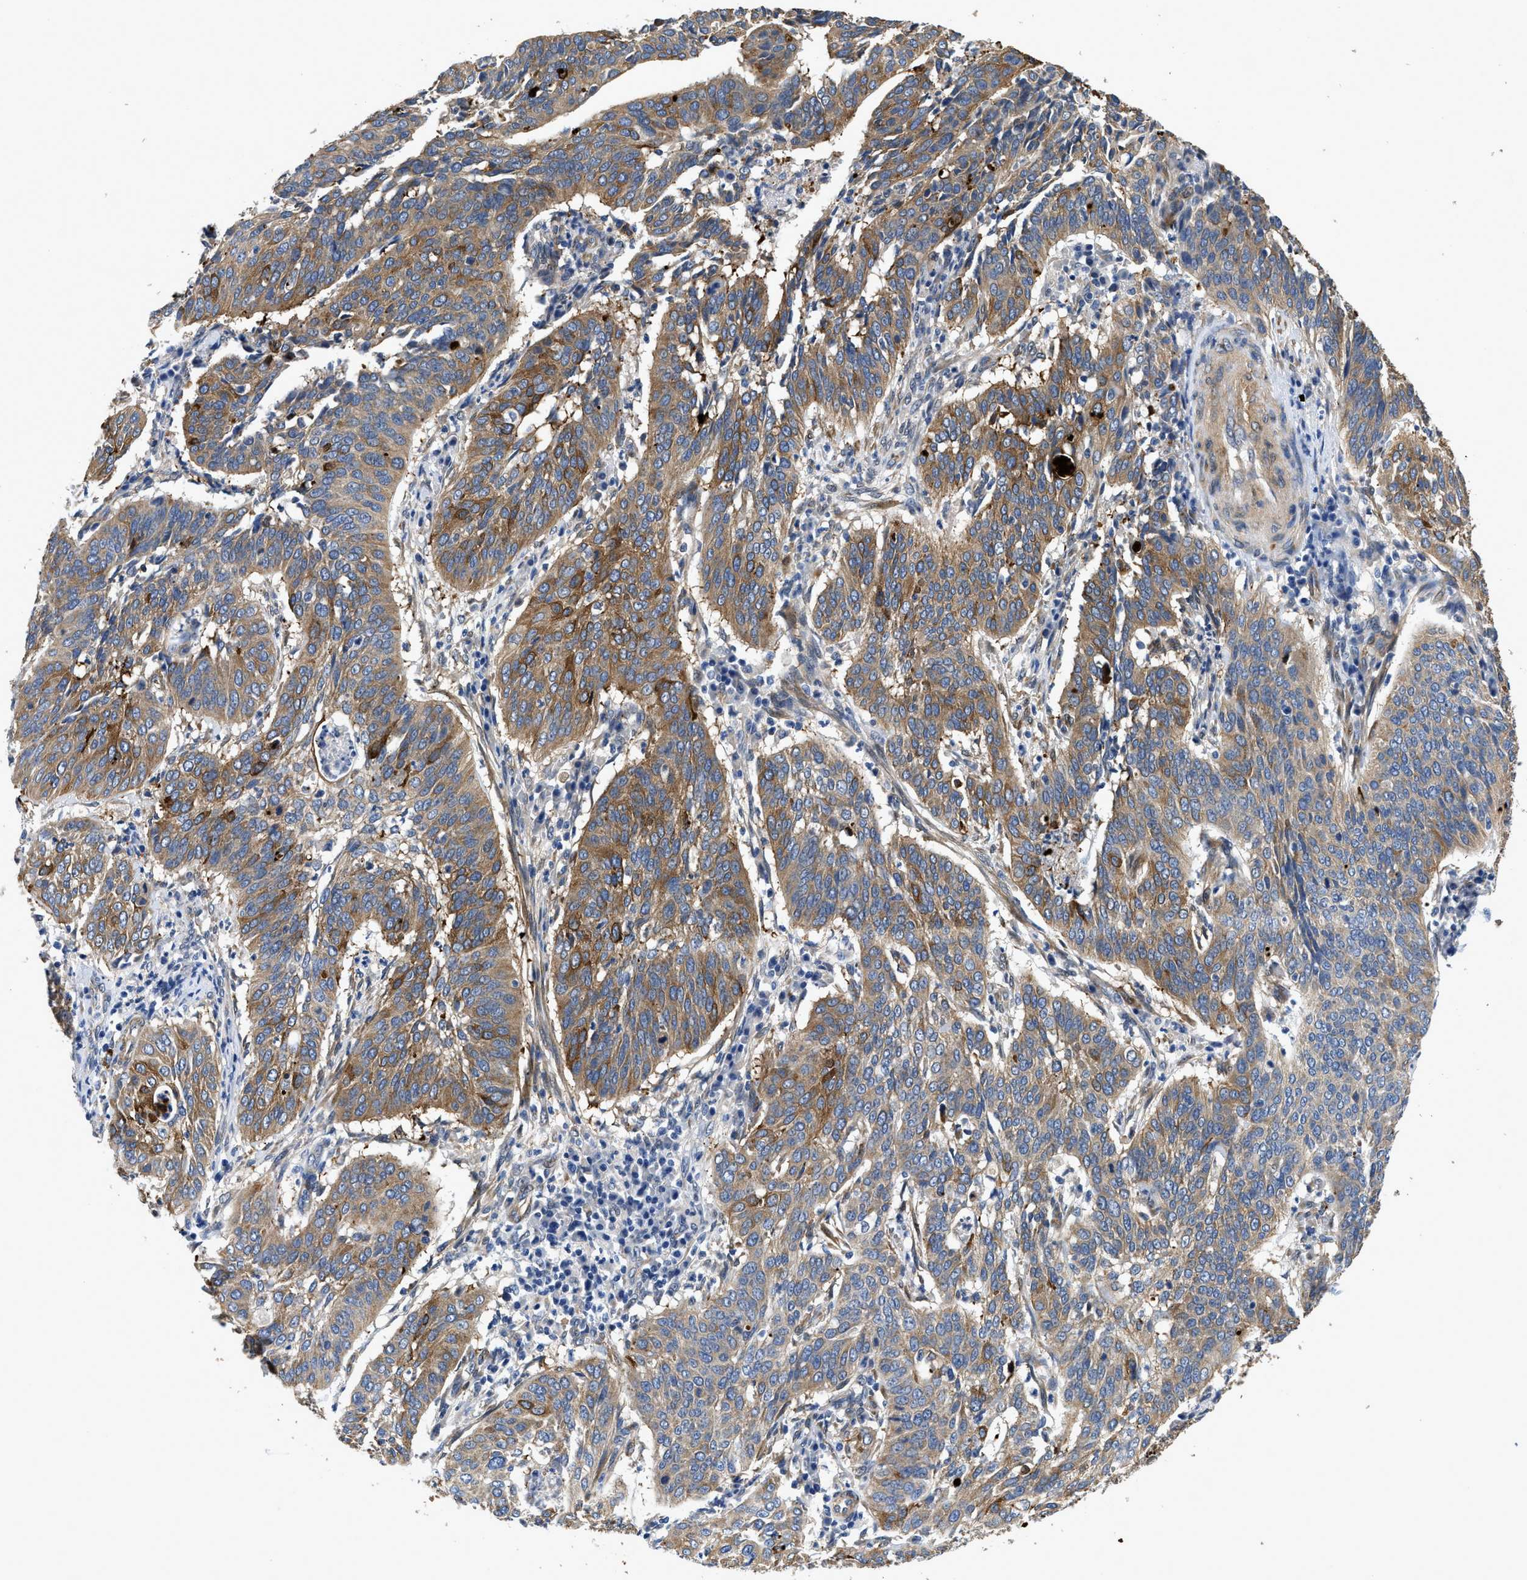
{"staining": {"intensity": "moderate", "quantity": ">75%", "location": "cytoplasmic/membranous"}, "tissue": "cervical cancer", "cell_type": "Tumor cells", "image_type": "cancer", "snomed": [{"axis": "morphology", "description": "Normal tissue, NOS"}, {"axis": "morphology", "description": "Squamous cell carcinoma, NOS"}, {"axis": "topography", "description": "Cervix"}], "caption": "IHC of human cervical cancer (squamous cell carcinoma) displays medium levels of moderate cytoplasmic/membranous expression in about >75% of tumor cells. (Stains: DAB (3,3'-diaminobenzidine) in brown, nuclei in blue, Microscopy: brightfield microscopy at high magnification).", "gene": "RAPH1", "patient": {"sex": "female", "age": 39}}